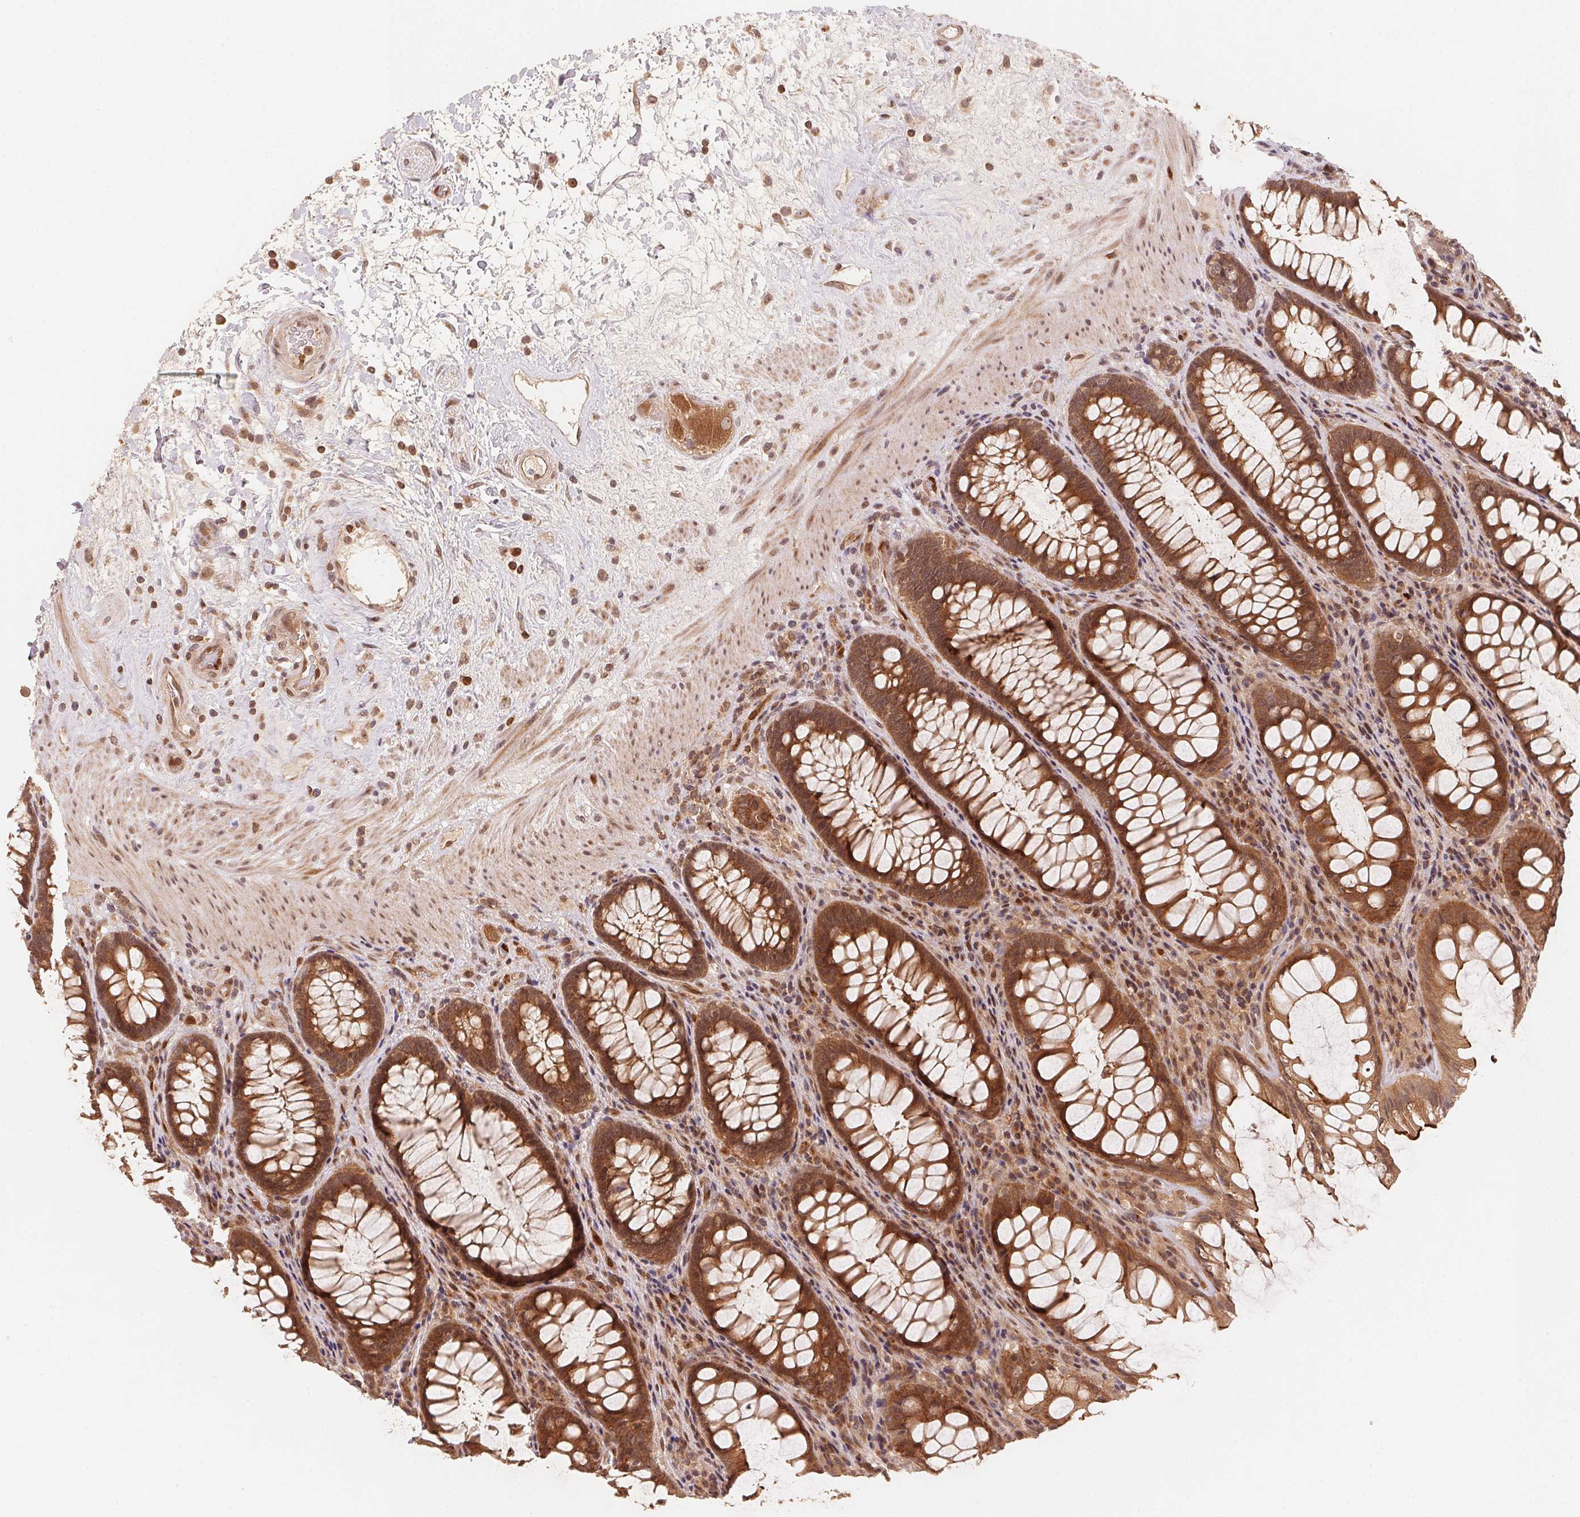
{"staining": {"intensity": "strong", "quantity": ">75%", "location": "cytoplasmic/membranous,nuclear"}, "tissue": "rectum", "cell_type": "Glandular cells", "image_type": "normal", "snomed": [{"axis": "morphology", "description": "Normal tissue, NOS"}, {"axis": "topography", "description": "Rectum"}], "caption": "IHC (DAB) staining of unremarkable rectum reveals strong cytoplasmic/membranous,nuclear protein staining in approximately >75% of glandular cells.", "gene": "CCDC102B", "patient": {"sex": "male", "age": 72}}